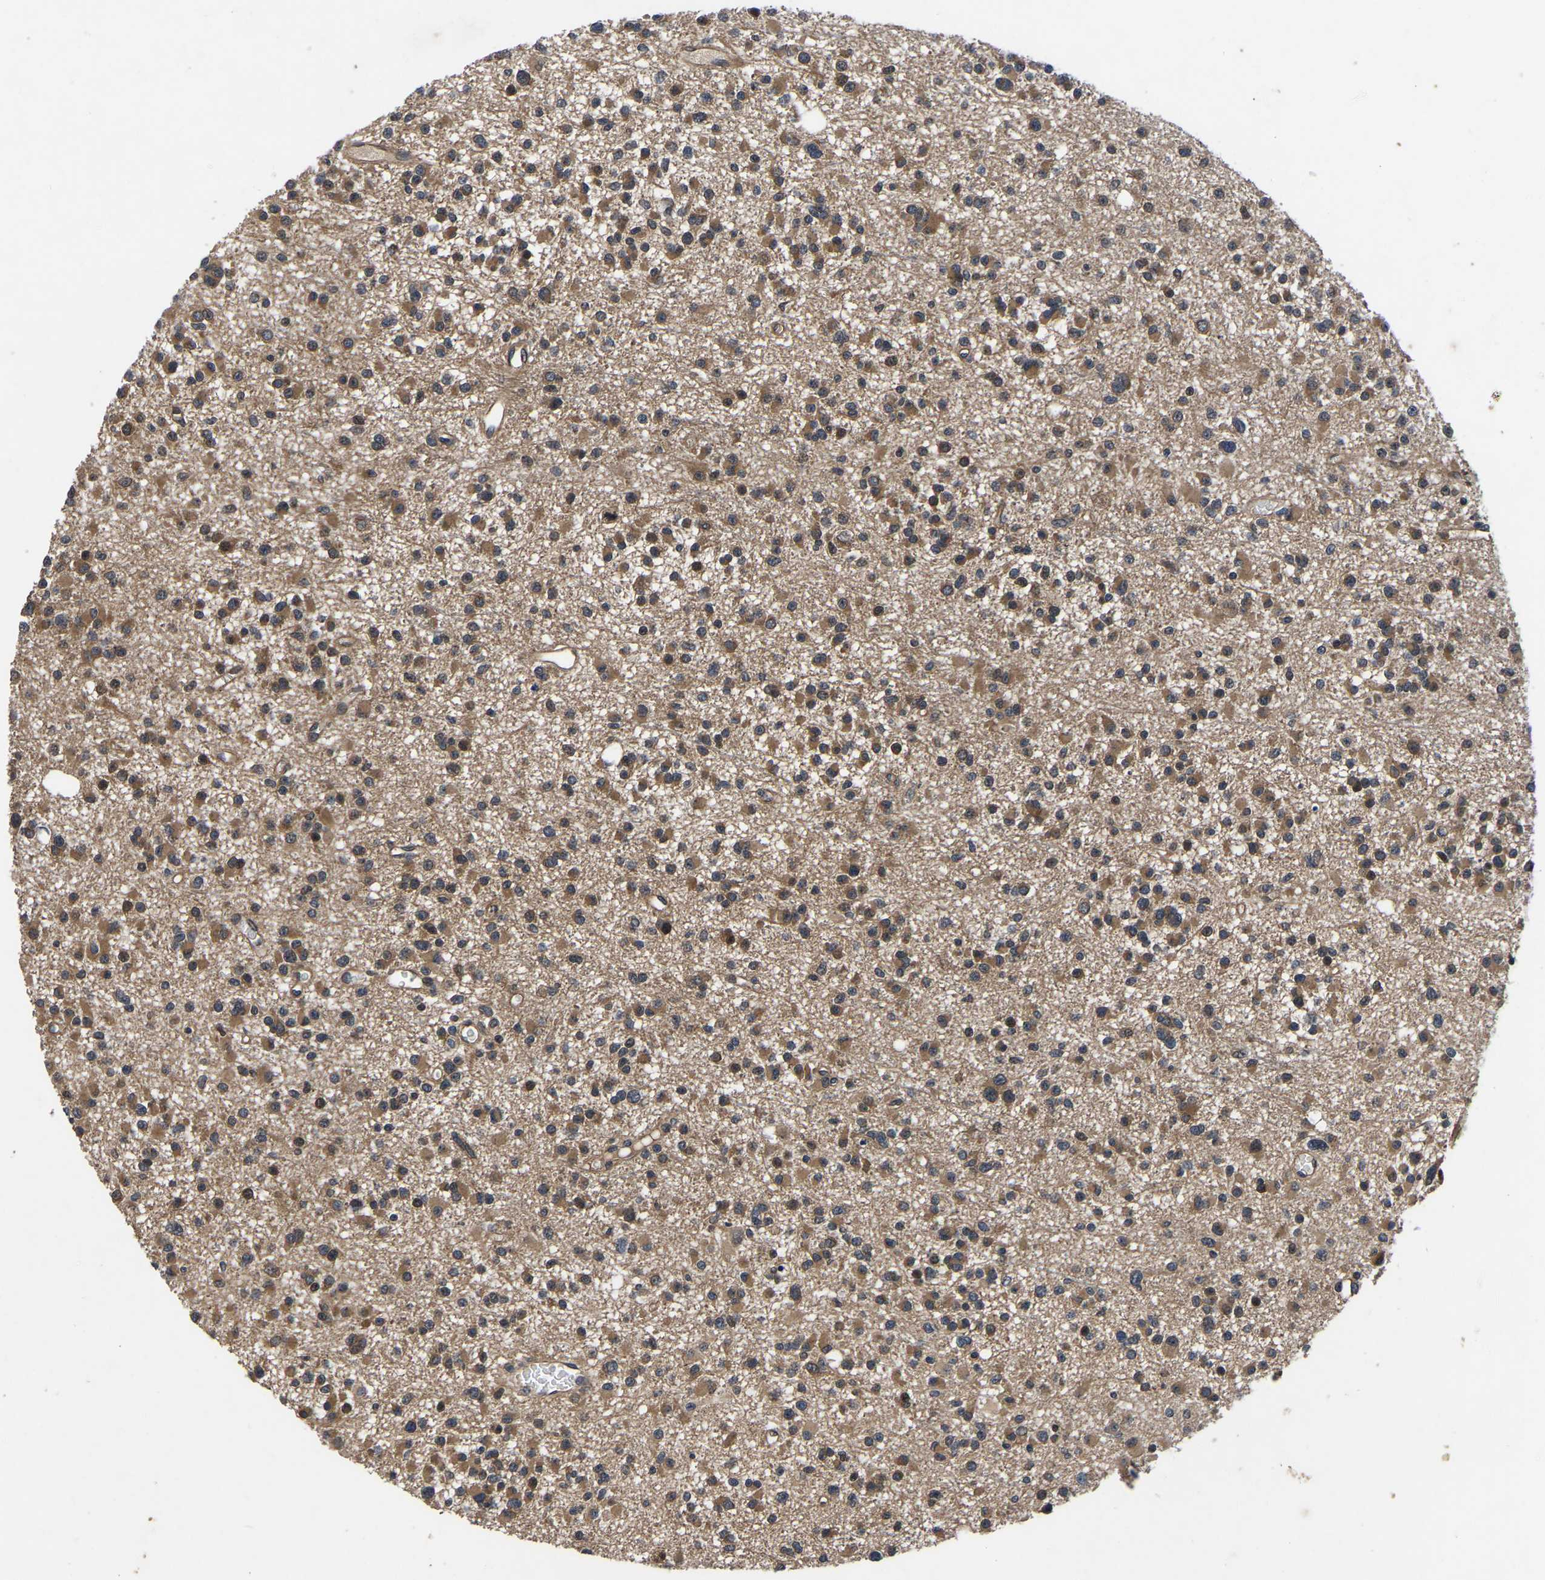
{"staining": {"intensity": "moderate", "quantity": ">75%", "location": "cytoplasmic/membranous"}, "tissue": "glioma", "cell_type": "Tumor cells", "image_type": "cancer", "snomed": [{"axis": "morphology", "description": "Glioma, malignant, Low grade"}, {"axis": "topography", "description": "Brain"}], "caption": "Human glioma stained for a protein (brown) demonstrates moderate cytoplasmic/membranous positive positivity in about >75% of tumor cells.", "gene": "FGD5", "patient": {"sex": "female", "age": 22}}